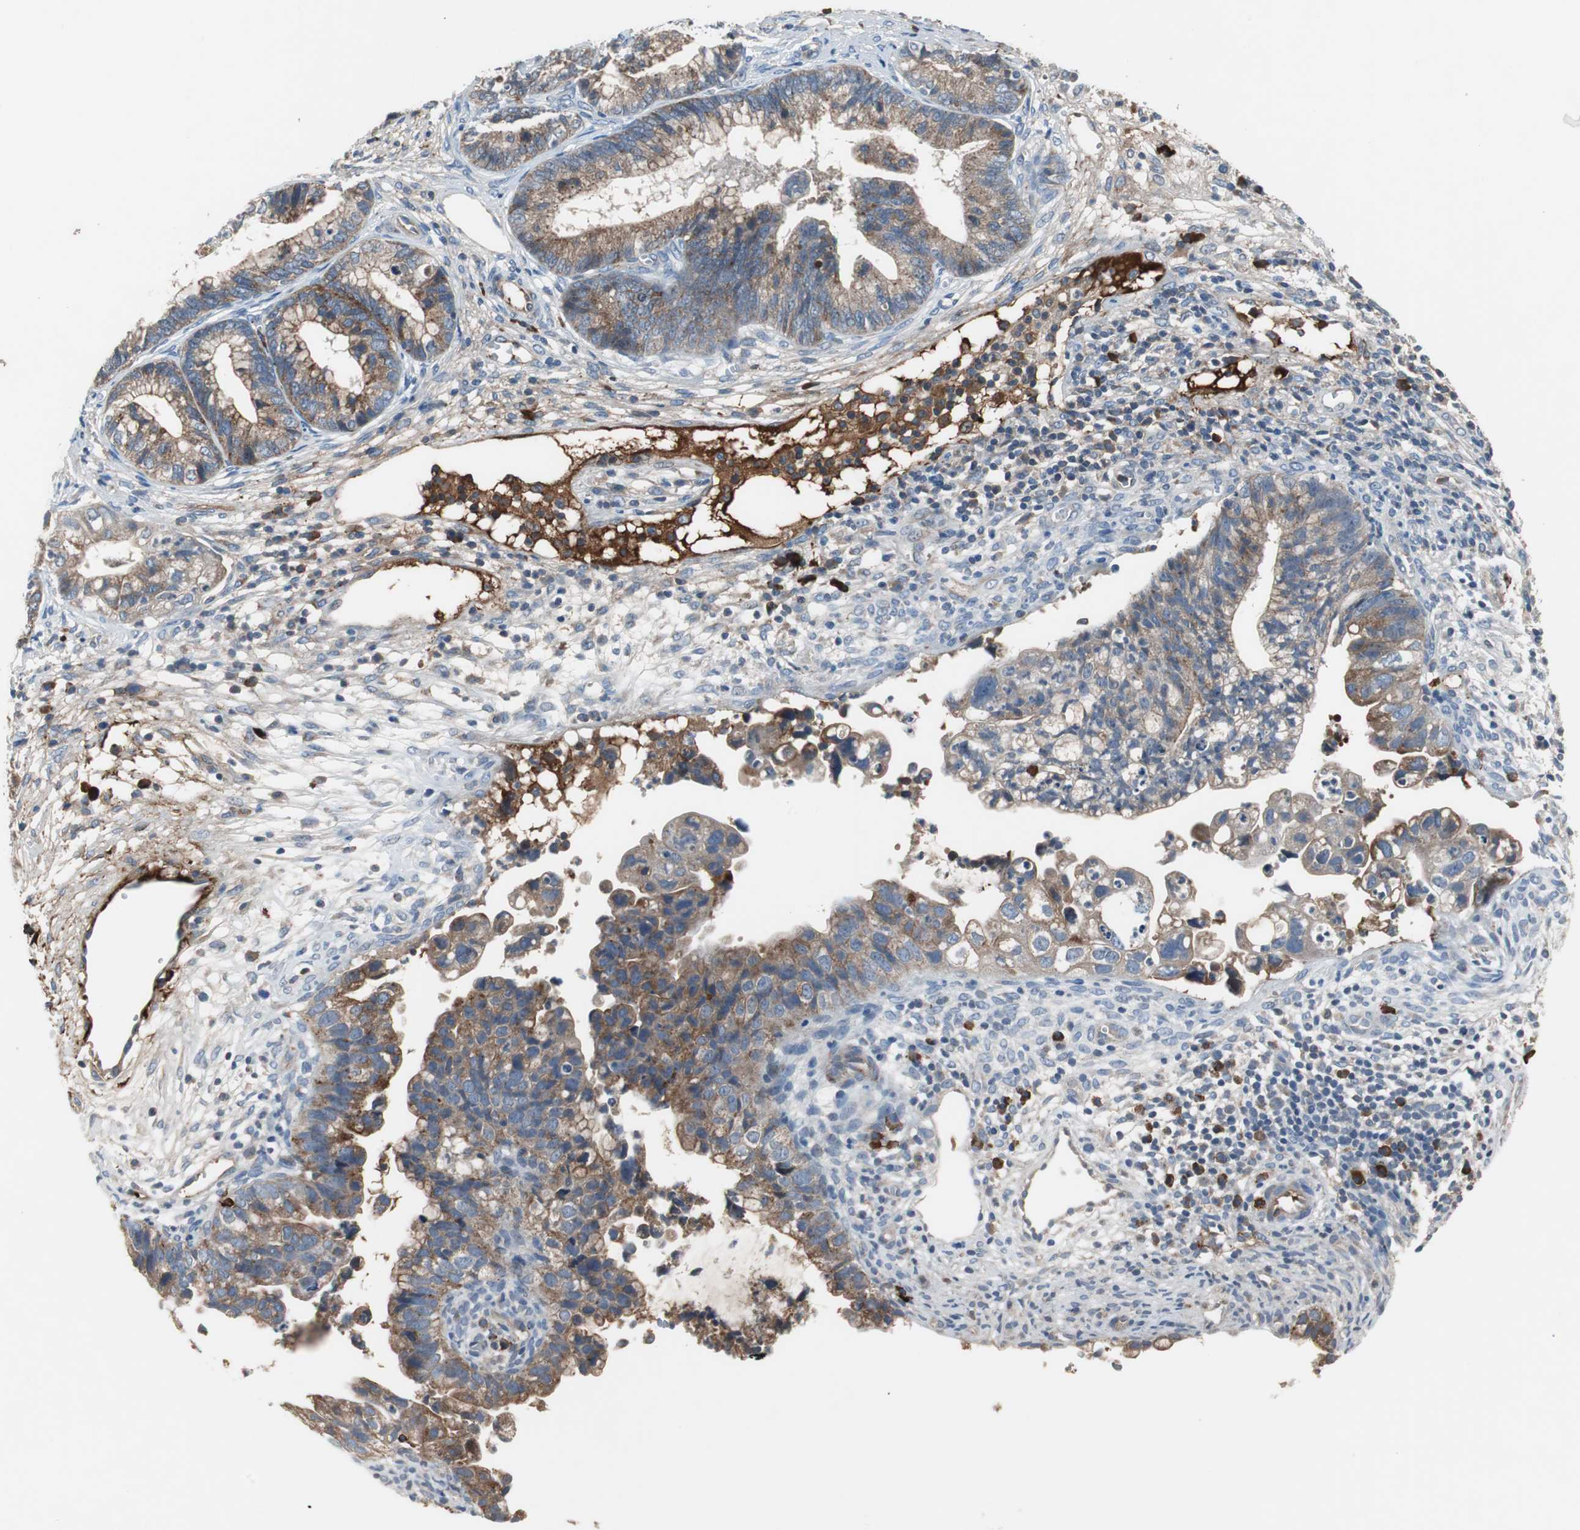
{"staining": {"intensity": "moderate", "quantity": "25%-75%", "location": "cytoplasmic/membranous"}, "tissue": "cervical cancer", "cell_type": "Tumor cells", "image_type": "cancer", "snomed": [{"axis": "morphology", "description": "Adenocarcinoma, NOS"}, {"axis": "topography", "description": "Cervix"}], "caption": "High-magnification brightfield microscopy of cervical cancer stained with DAB (3,3'-diaminobenzidine) (brown) and counterstained with hematoxylin (blue). tumor cells exhibit moderate cytoplasmic/membranous expression is present in approximately25%-75% of cells.", "gene": "SORT1", "patient": {"sex": "female", "age": 44}}